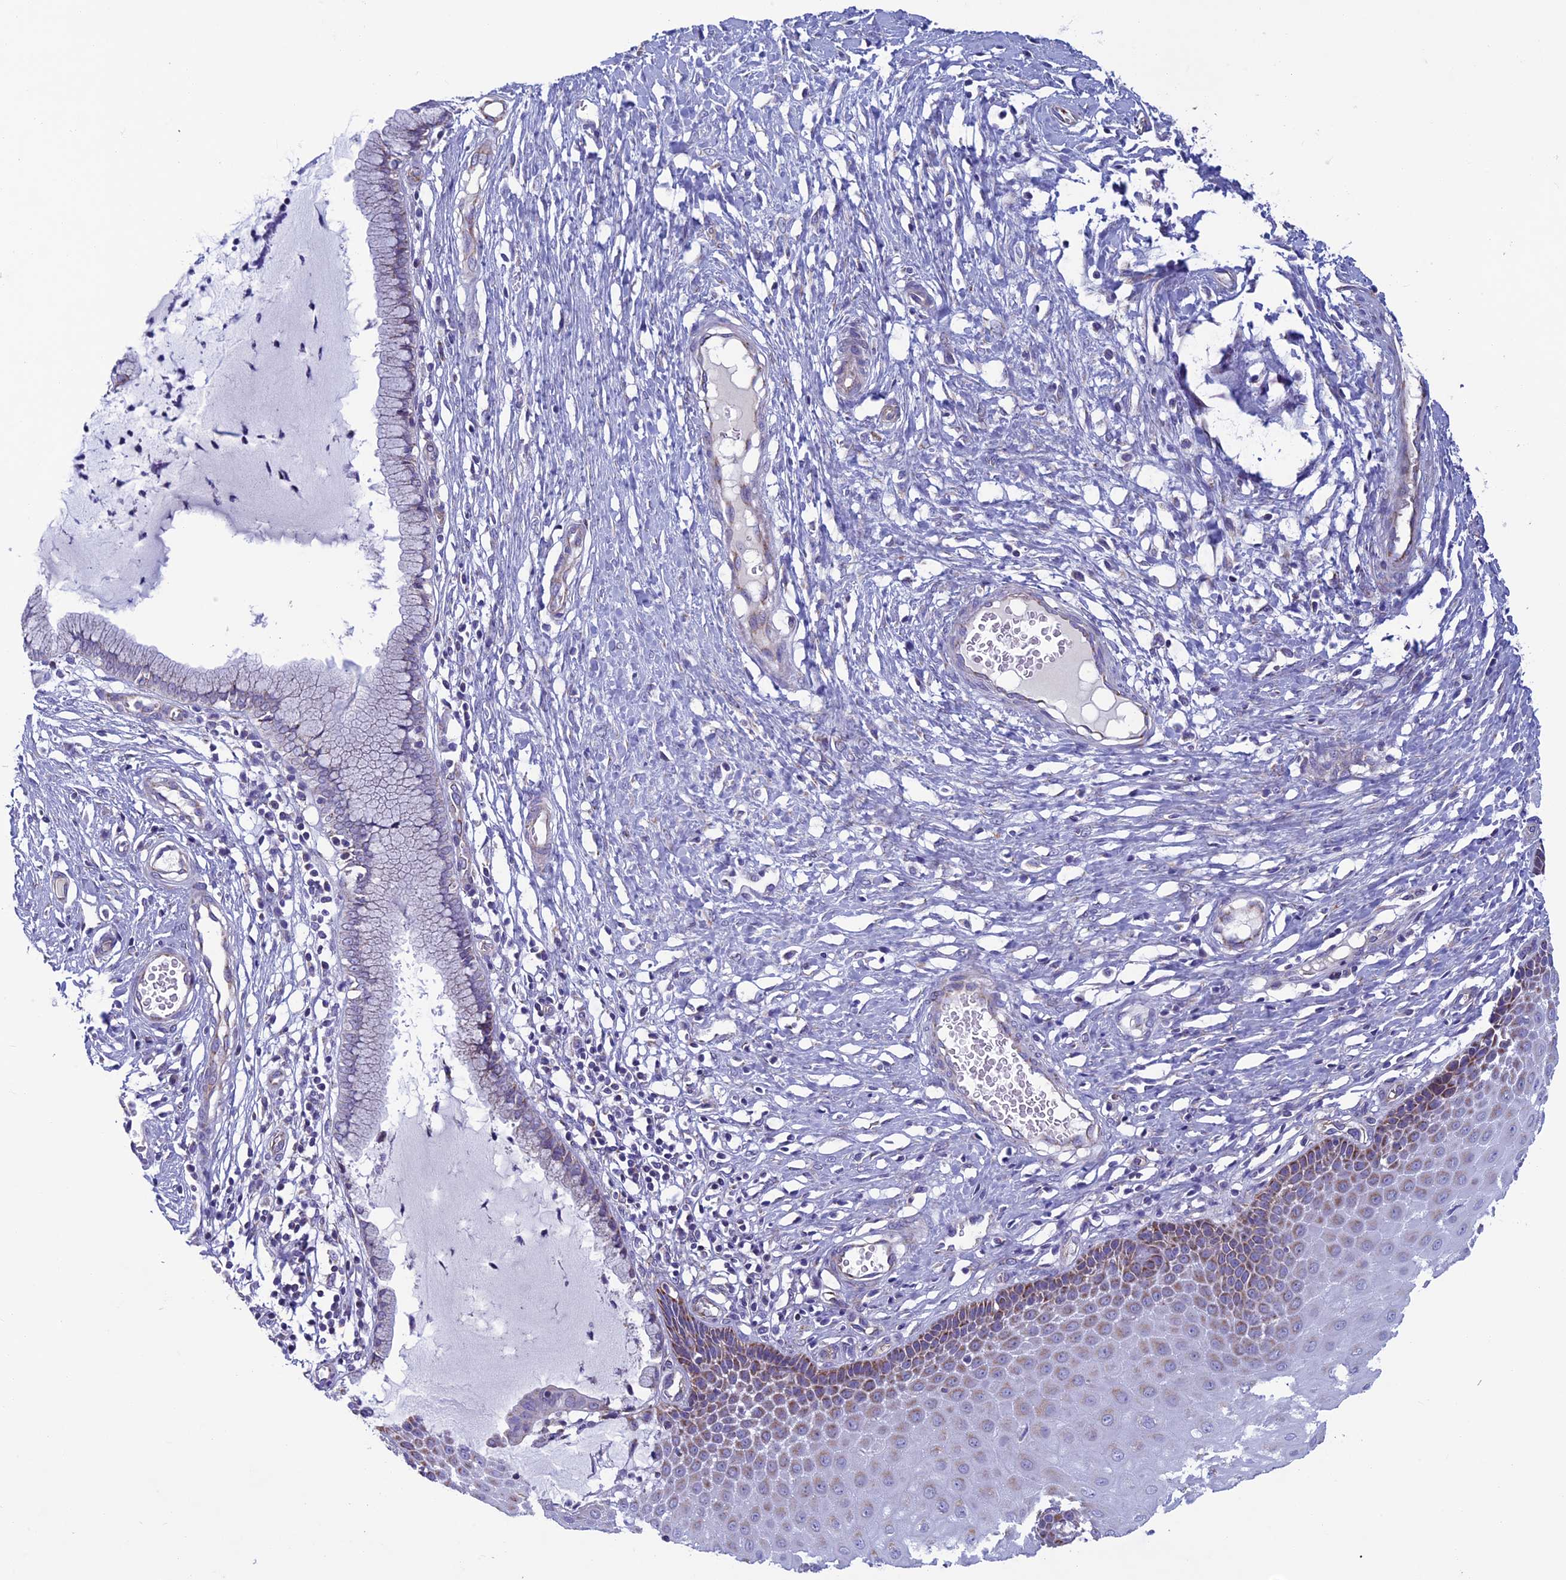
{"staining": {"intensity": "negative", "quantity": "none", "location": "none"}, "tissue": "cervix", "cell_type": "Glandular cells", "image_type": "normal", "snomed": [{"axis": "morphology", "description": "Normal tissue, NOS"}, {"axis": "topography", "description": "Cervix"}], "caption": "Photomicrograph shows no significant protein staining in glandular cells of normal cervix.", "gene": "MFSD12", "patient": {"sex": "female", "age": 55}}